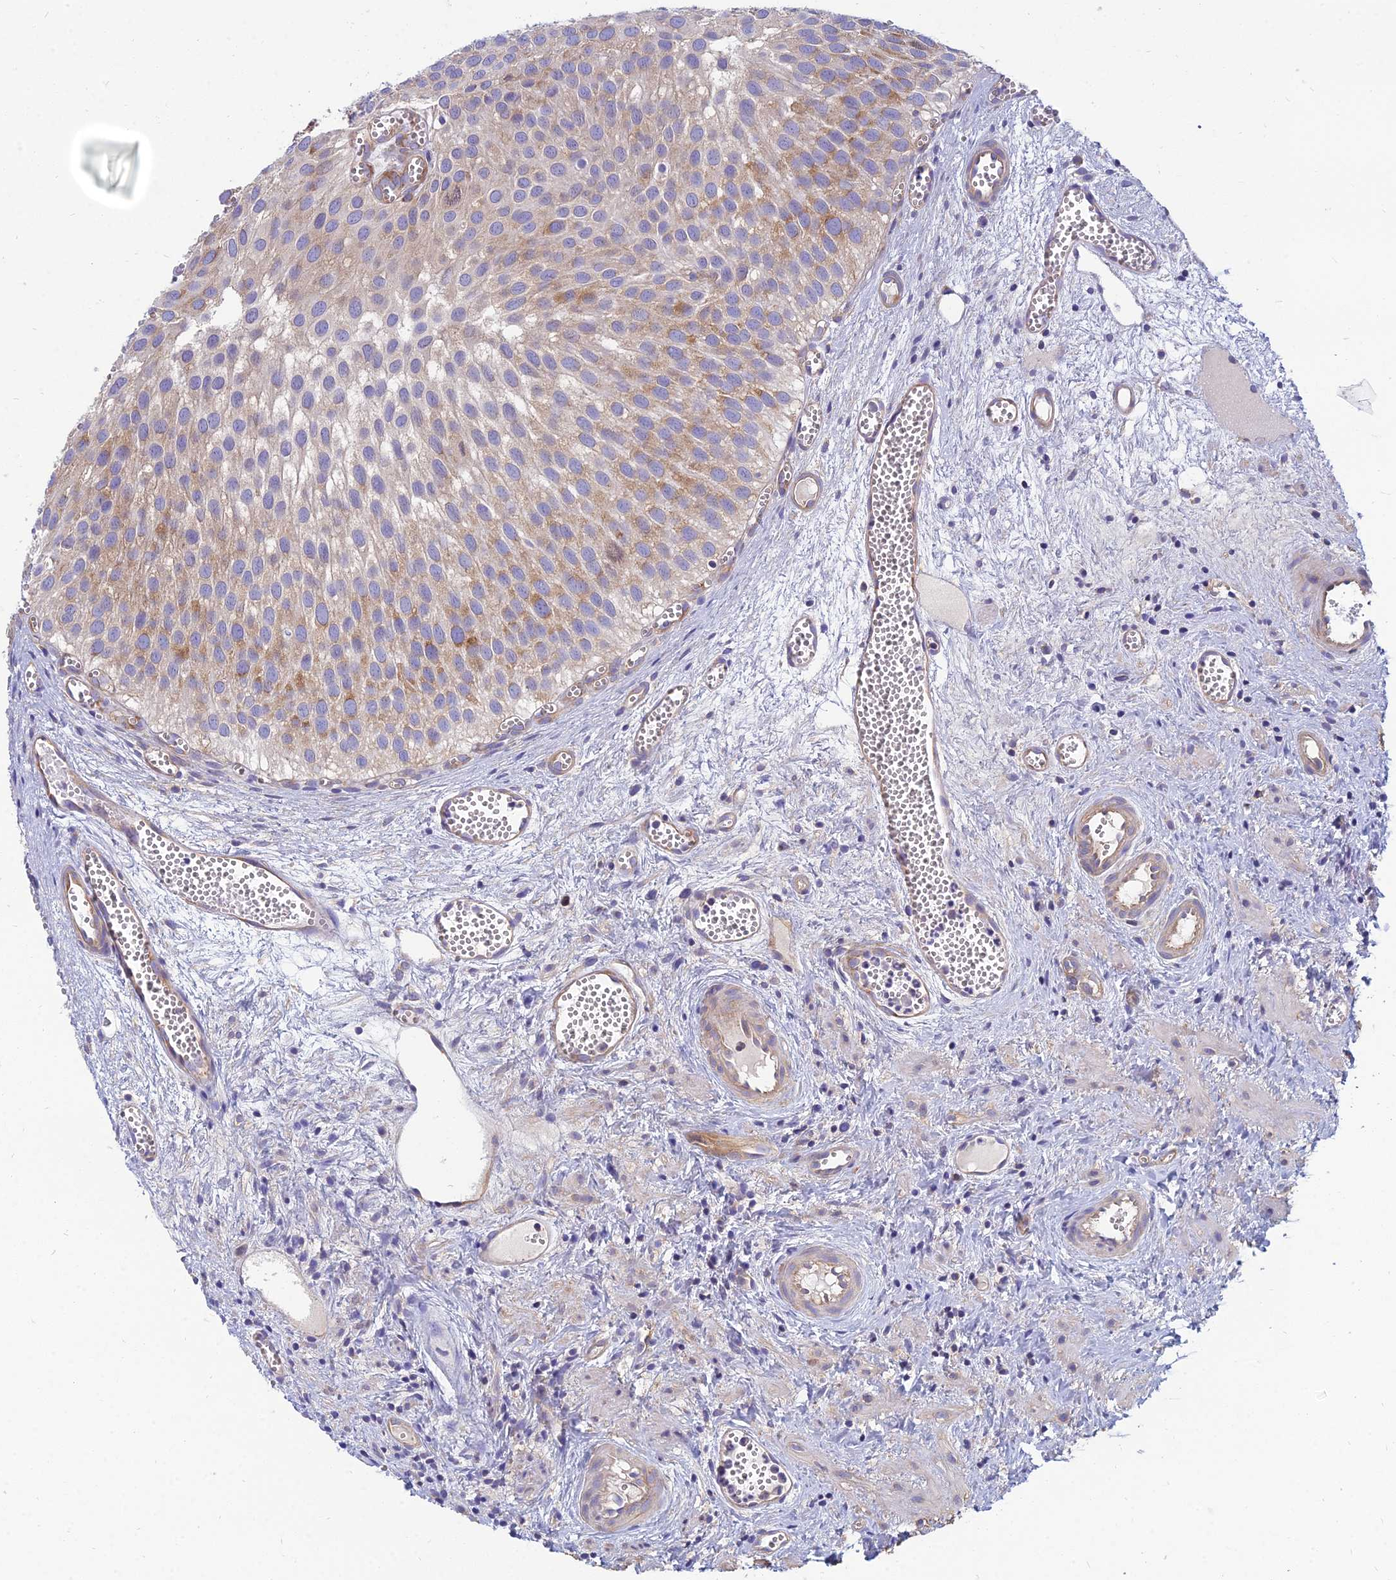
{"staining": {"intensity": "moderate", "quantity": "25%-75%", "location": "cytoplasmic/membranous"}, "tissue": "urothelial cancer", "cell_type": "Tumor cells", "image_type": "cancer", "snomed": [{"axis": "morphology", "description": "Urothelial carcinoma, Low grade"}, {"axis": "topography", "description": "Urinary bladder"}], "caption": "Human urothelial cancer stained for a protein (brown) exhibits moderate cytoplasmic/membranous positive positivity in approximately 25%-75% of tumor cells.", "gene": "TXLNA", "patient": {"sex": "male", "age": 88}}